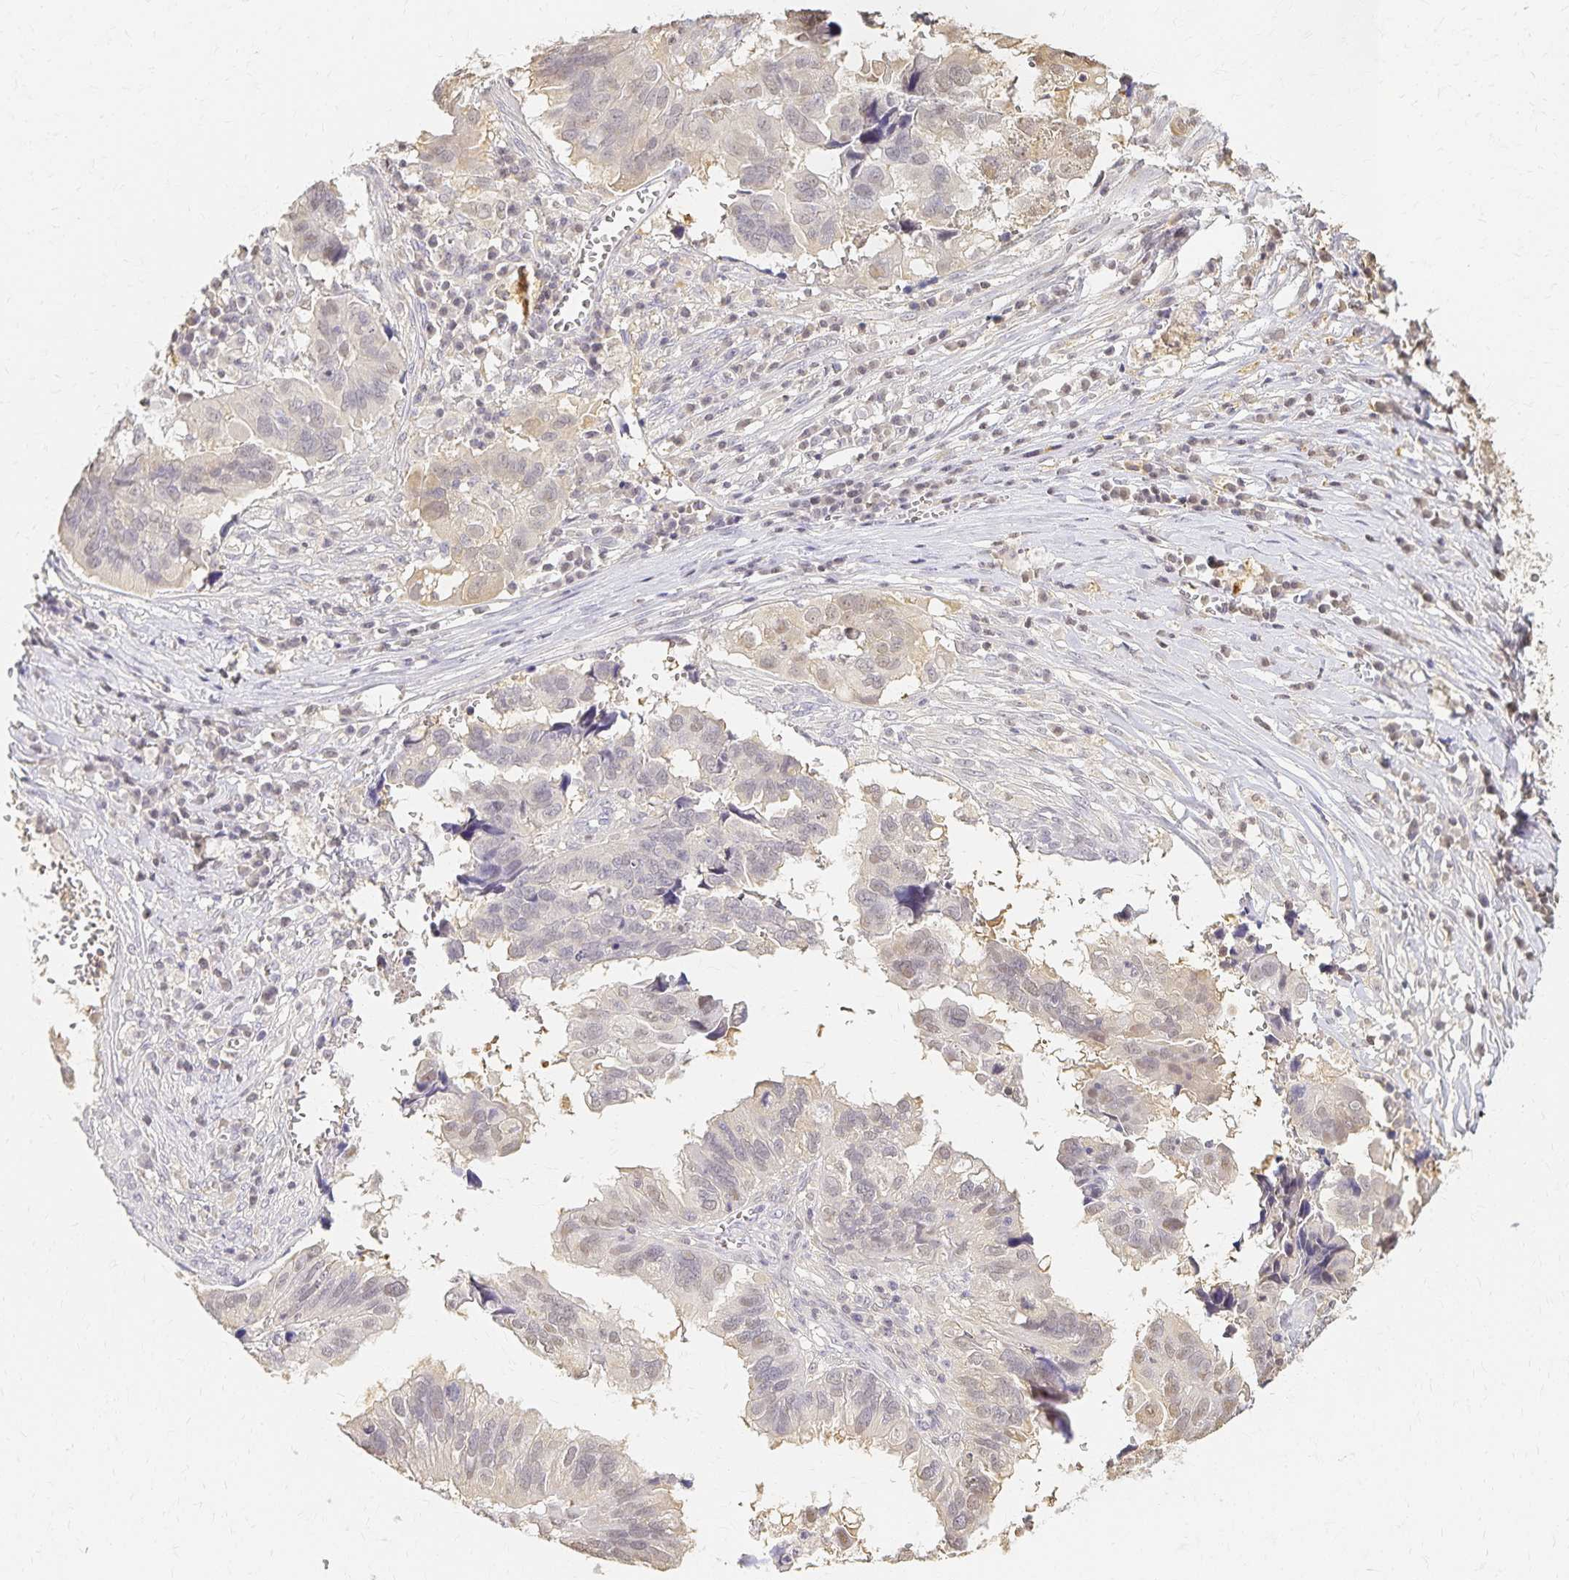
{"staining": {"intensity": "weak", "quantity": "<25%", "location": "cytoplasmic/membranous"}, "tissue": "ovarian cancer", "cell_type": "Tumor cells", "image_type": "cancer", "snomed": [{"axis": "morphology", "description": "Cystadenocarcinoma, serous, NOS"}, {"axis": "topography", "description": "Ovary"}], "caption": "The photomicrograph shows no staining of tumor cells in serous cystadenocarcinoma (ovarian).", "gene": "AZGP1", "patient": {"sex": "female", "age": 79}}